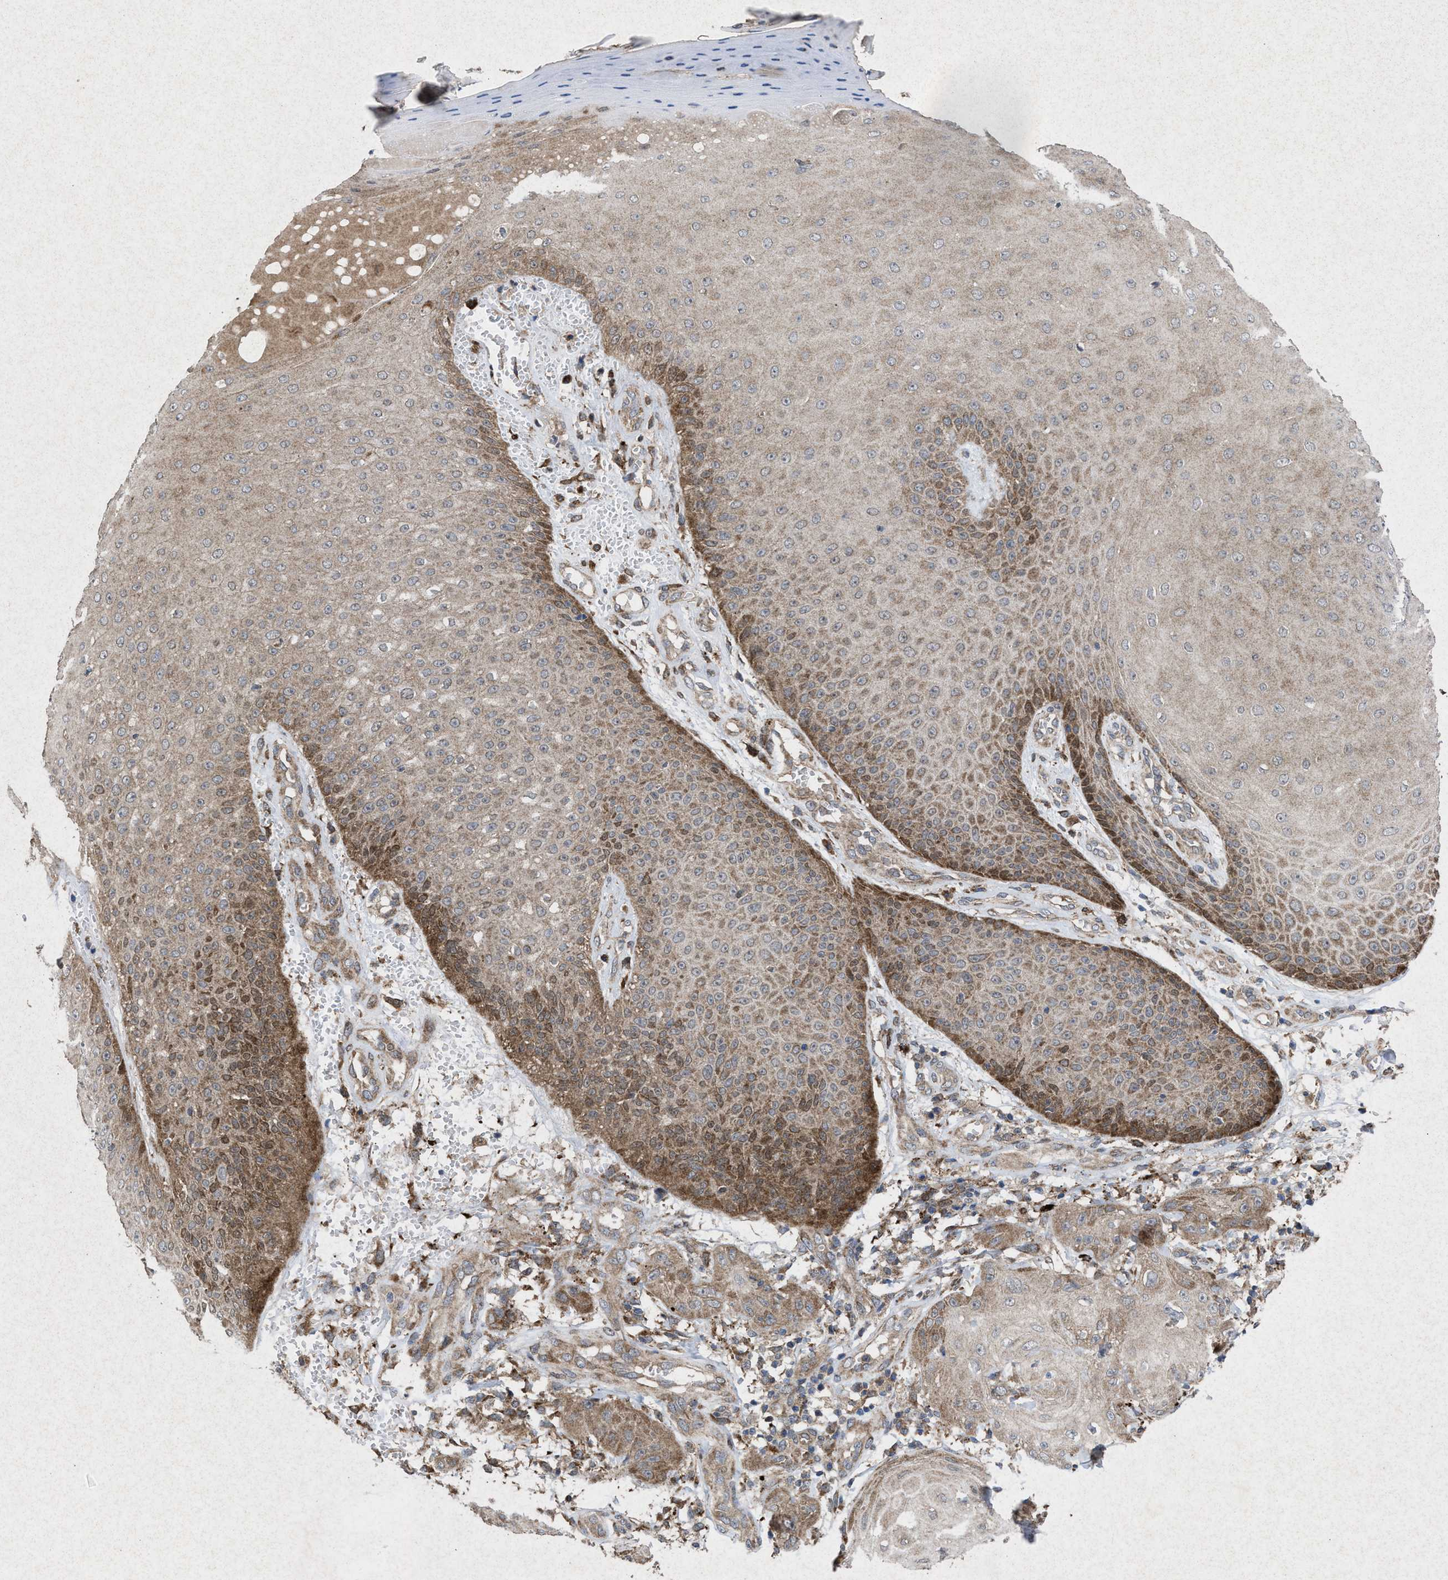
{"staining": {"intensity": "moderate", "quantity": ">75%", "location": "cytoplasmic/membranous"}, "tissue": "skin cancer", "cell_type": "Tumor cells", "image_type": "cancer", "snomed": [{"axis": "morphology", "description": "Squamous cell carcinoma, NOS"}, {"axis": "topography", "description": "Skin"}], "caption": "Brown immunohistochemical staining in skin squamous cell carcinoma displays moderate cytoplasmic/membranous staining in approximately >75% of tumor cells.", "gene": "MSI2", "patient": {"sex": "male", "age": 74}}